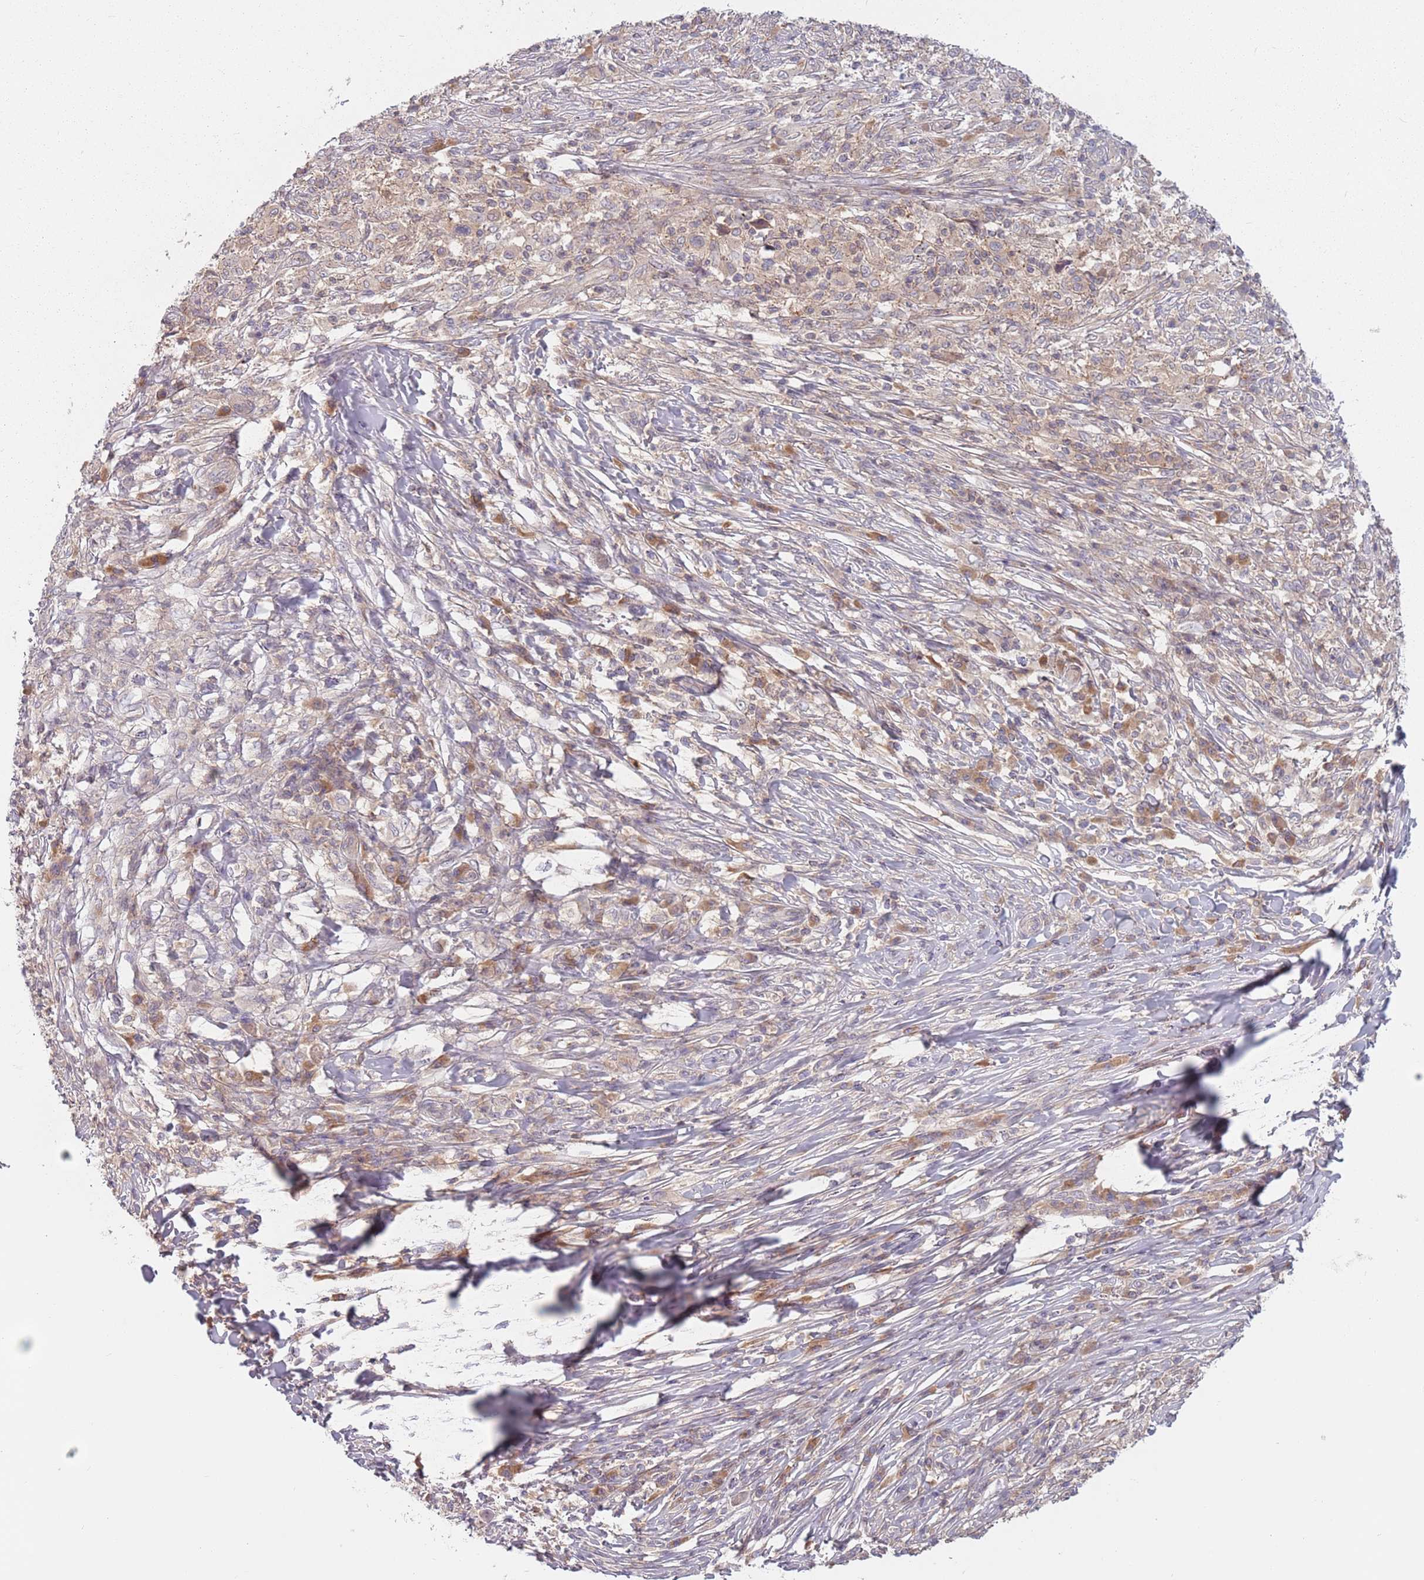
{"staining": {"intensity": "weak", "quantity": "<25%", "location": "cytoplasmic/membranous"}, "tissue": "melanoma", "cell_type": "Tumor cells", "image_type": "cancer", "snomed": [{"axis": "morphology", "description": "Malignant melanoma, NOS"}, {"axis": "topography", "description": "Skin"}], "caption": "A high-resolution micrograph shows immunohistochemistry (IHC) staining of malignant melanoma, which reveals no significant positivity in tumor cells. (DAB (3,3'-diaminobenzidine) immunohistochemistry (IHC) visualized using brightfield microscopy, high magnification).", "gene": "ASB13", "patient": {"sex": "male", "age": 66}}